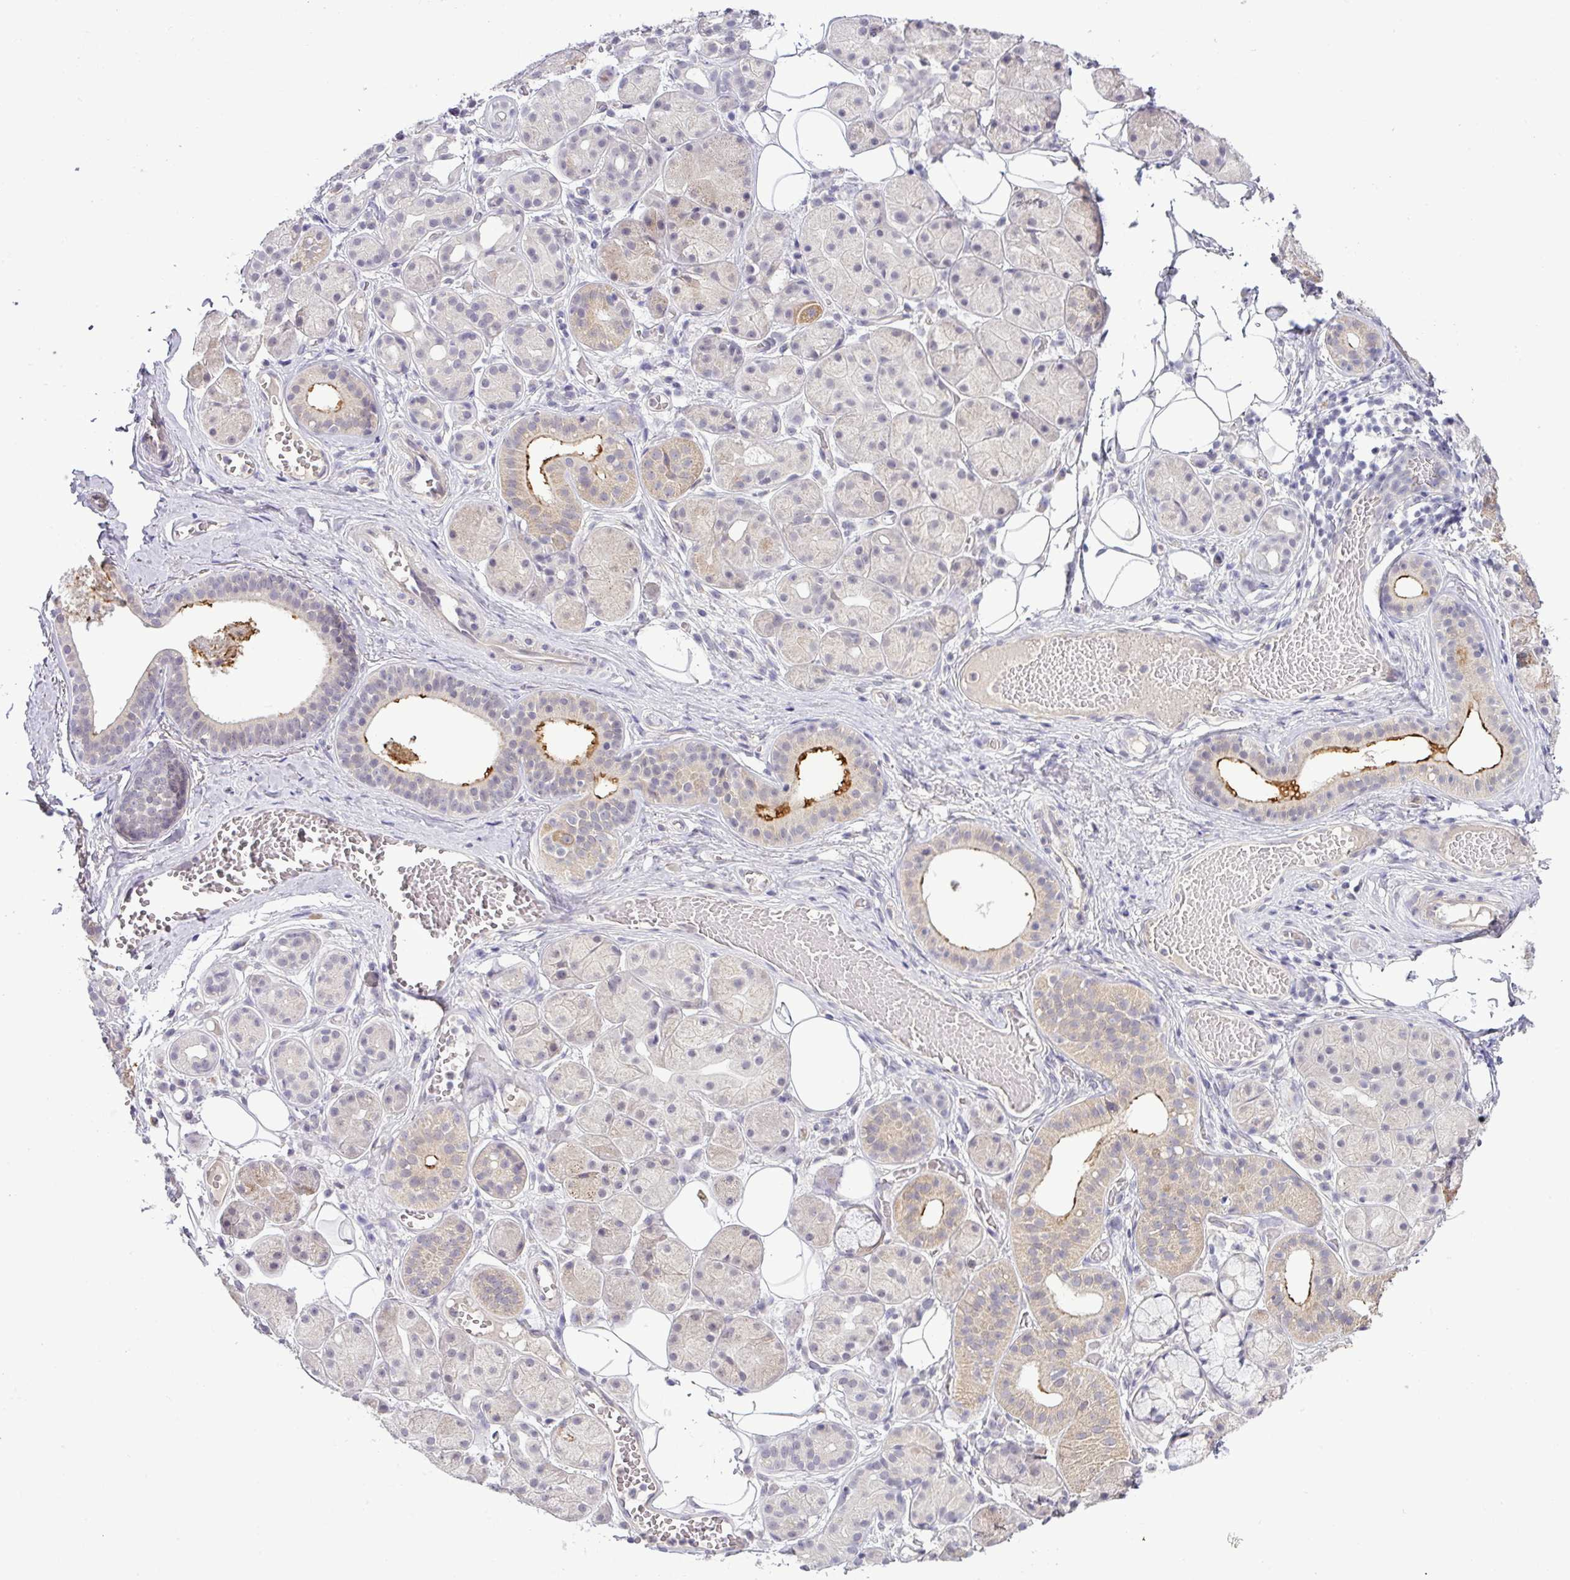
{"staining": {"intensity": "strong", "quantity": "<25%", "location": "cytoplasmic/membranous"}, "tissue": "salivary gland", "cell_type": "Glandular cells", "image_type": "normal", "snomed": [{"axis": "morphology", "description": "Squamous cell carcinoma, NOS"}, {"axis": "topography", "description": "Skin"}, {"axis": "topography", "description": "Head-Neck"}], "caption": "IHC of normal human salivary gland exhibits medium levels of strong cytoplasmic/membranous positivity in approximately <25% of glandular cells.", "gene": "HBEGF", "patient": {"sex": "male", "age": 80}}